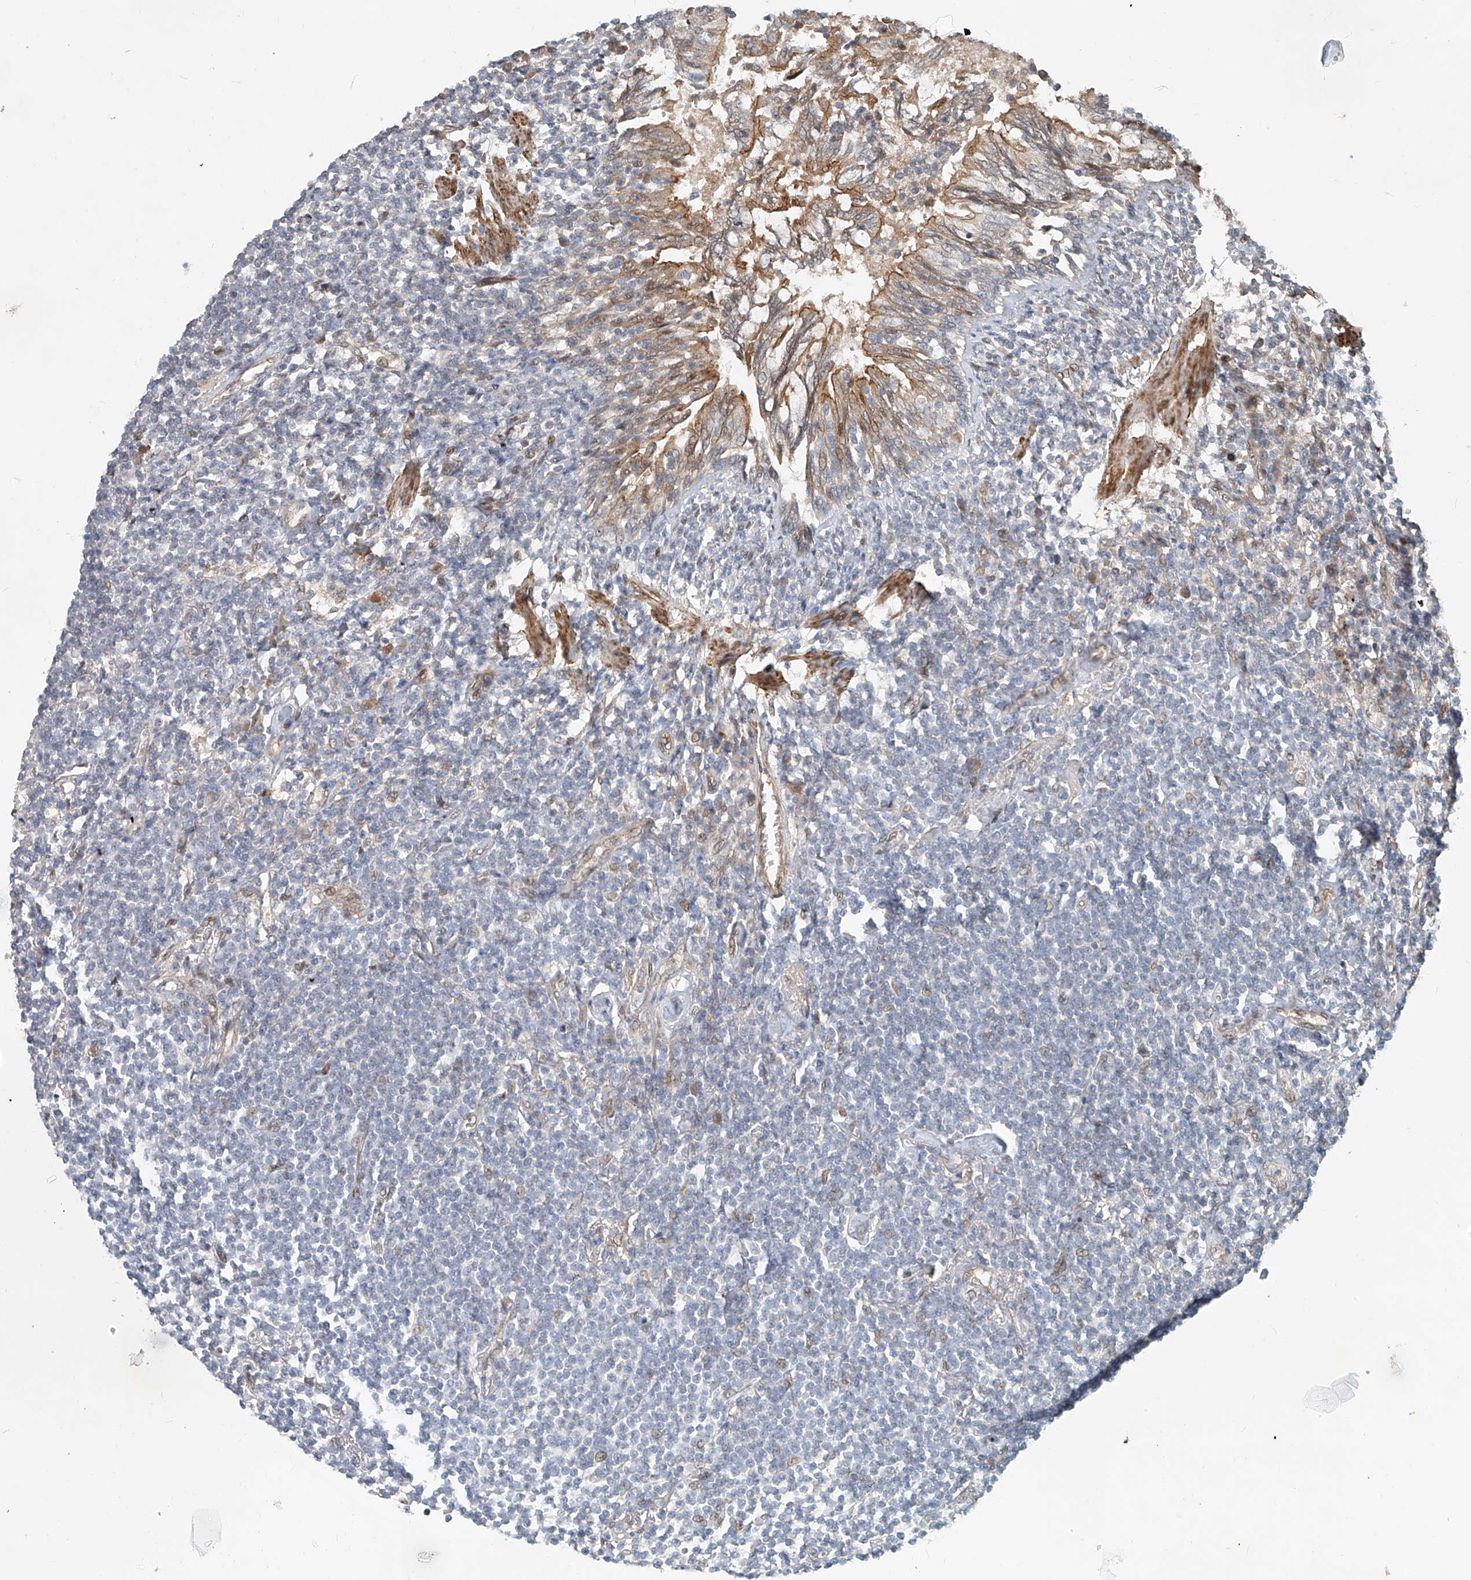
{"staining": {"intensity": "negative", "quantity": "none", "location": "none"}, "tissue": "lymphoma", "cell_type": "Tumor cells", "image_type": "cancer", "snomed": [{"axis": "morphology", "description": "Malignant lymphoma, non-Hodgkin's type, Low grade"}, {"axis": "topography", "description": "Lung"}], "caption": "Tumor cells are negative for protein expression in human lymphoma.", "gene": "SASH1", "patient": {"sex": "female", "age": 71}}